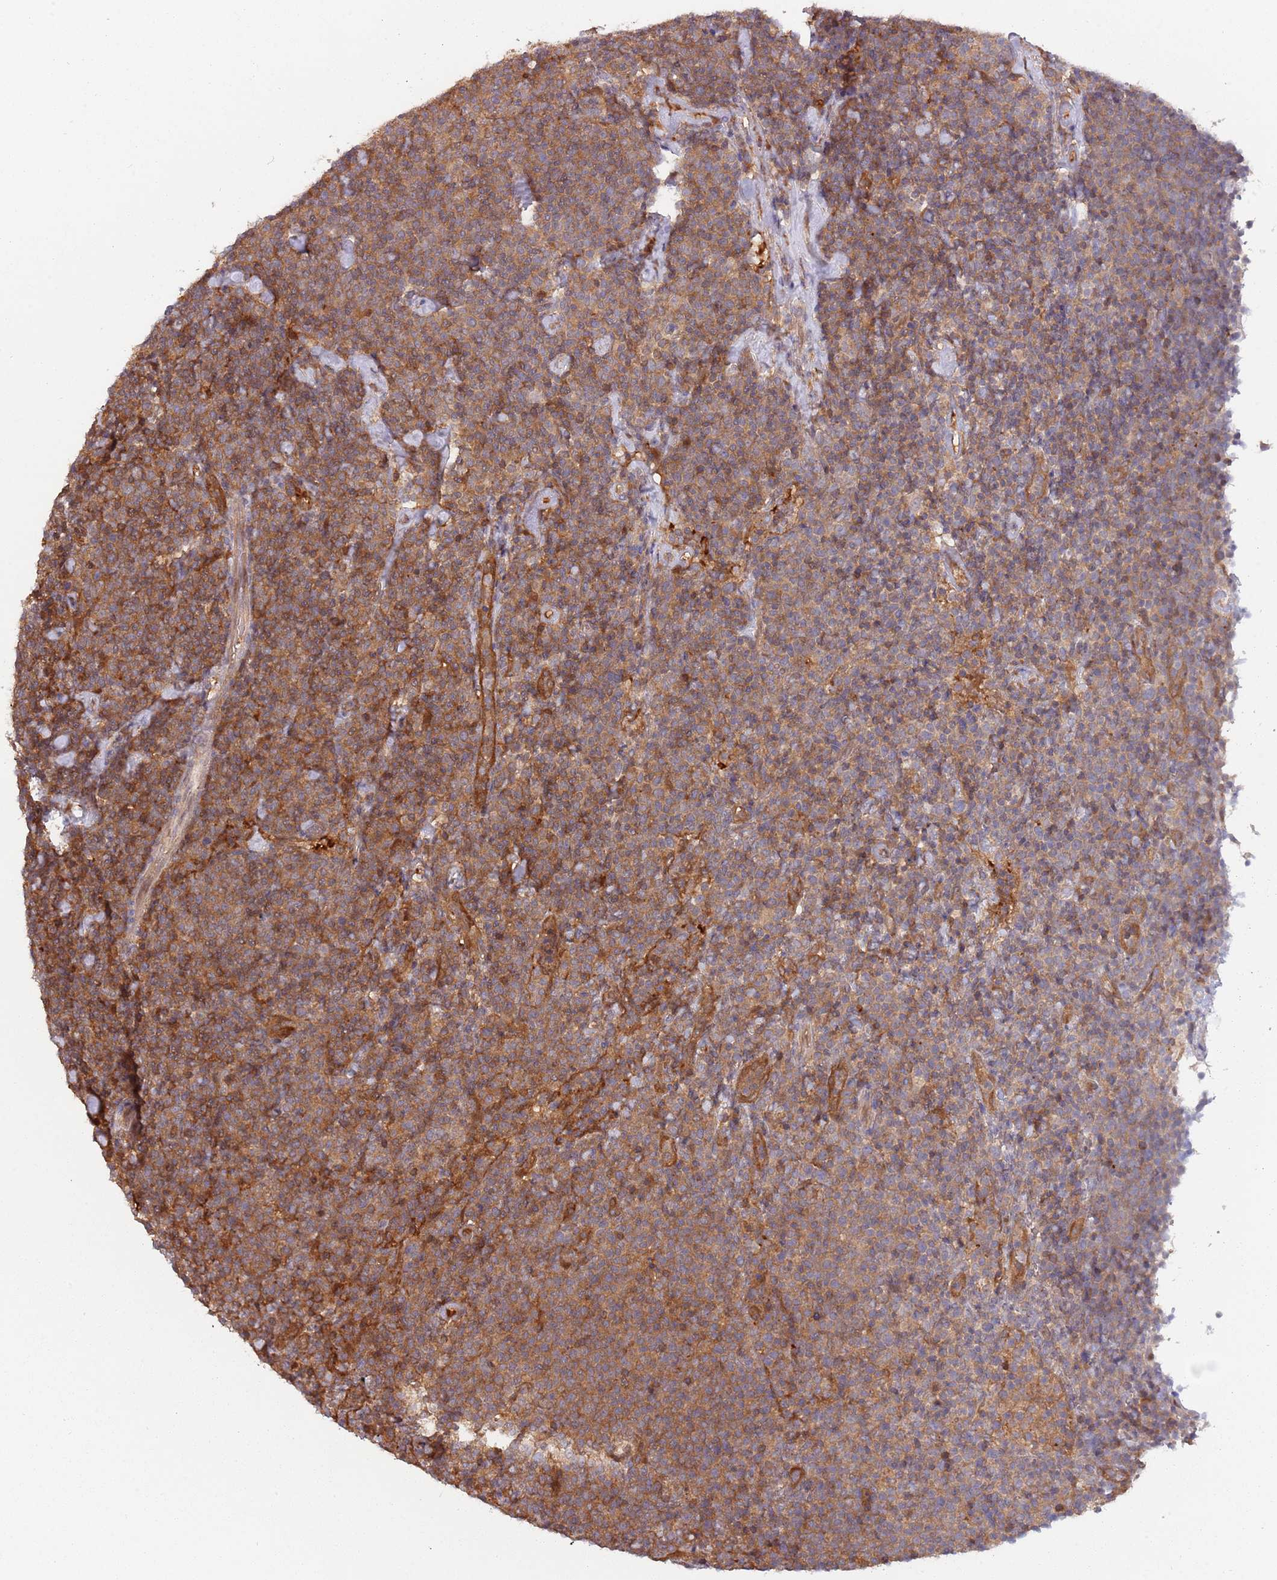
{"staining": {"intensity": "moderate", "quantity": ">75%", "location": "cytoplasmic/membranous"}, "tissue": "lymphoma", "cell_type": "Tumor cells", "image_type": "cancer", "snomed": [{"axis": "morphology", "description": "Malignant lymphoma, non-Hodgkin's type, High grade"}, {"axis": "topography", "description": "Lymph node"}], "caption": "A medium amount of moderate cytoplasmic/membranous staining is present in approximately >75% of tumor cells in lymphoma tissue.", "gene": "GSDMD", "patient": {"sex": "male", "age": 61}}